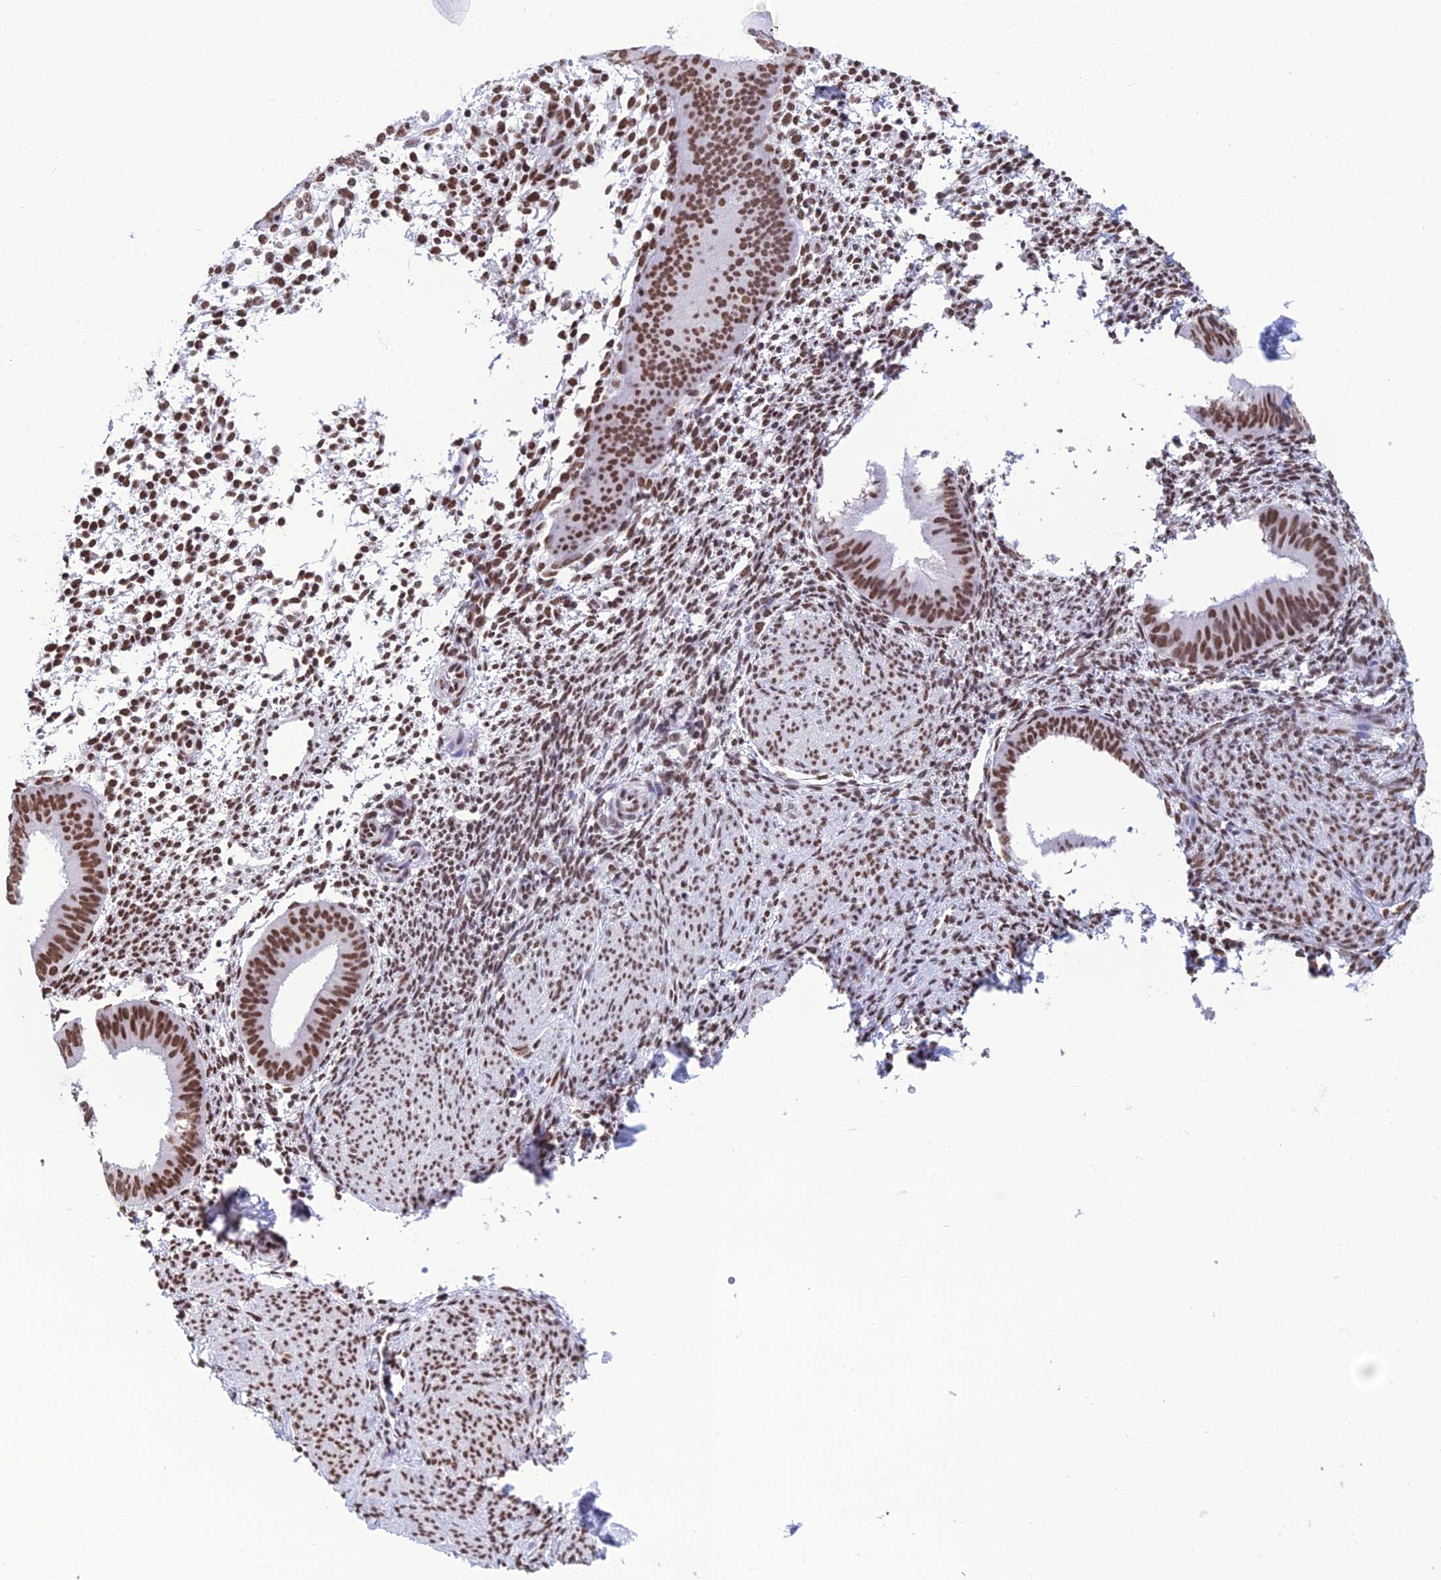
{"staining": {"intensity": "moderate", "quantity": "25%-75%", "location": "nuclear"}, "tissue": "endometrium", "cell_type": "Cells in endometrial stroma", "image_type": "normal", "snomed": [{"axis": "morphology", "description": "Normal tissue, NOS"}, {"axis": "topography", "description": "Uterus"}, {"axis": "topography", "description": "Endometrium"}], "caption": "Immunohistochemical staining of unremarkable endometrium reveals medium levels of moderate nuclear positivity in approximately 25%-75% of cells in endometrial stroma.", "gene": "PRAMEF12", "patient": {"sex": "female", "age": 48}}